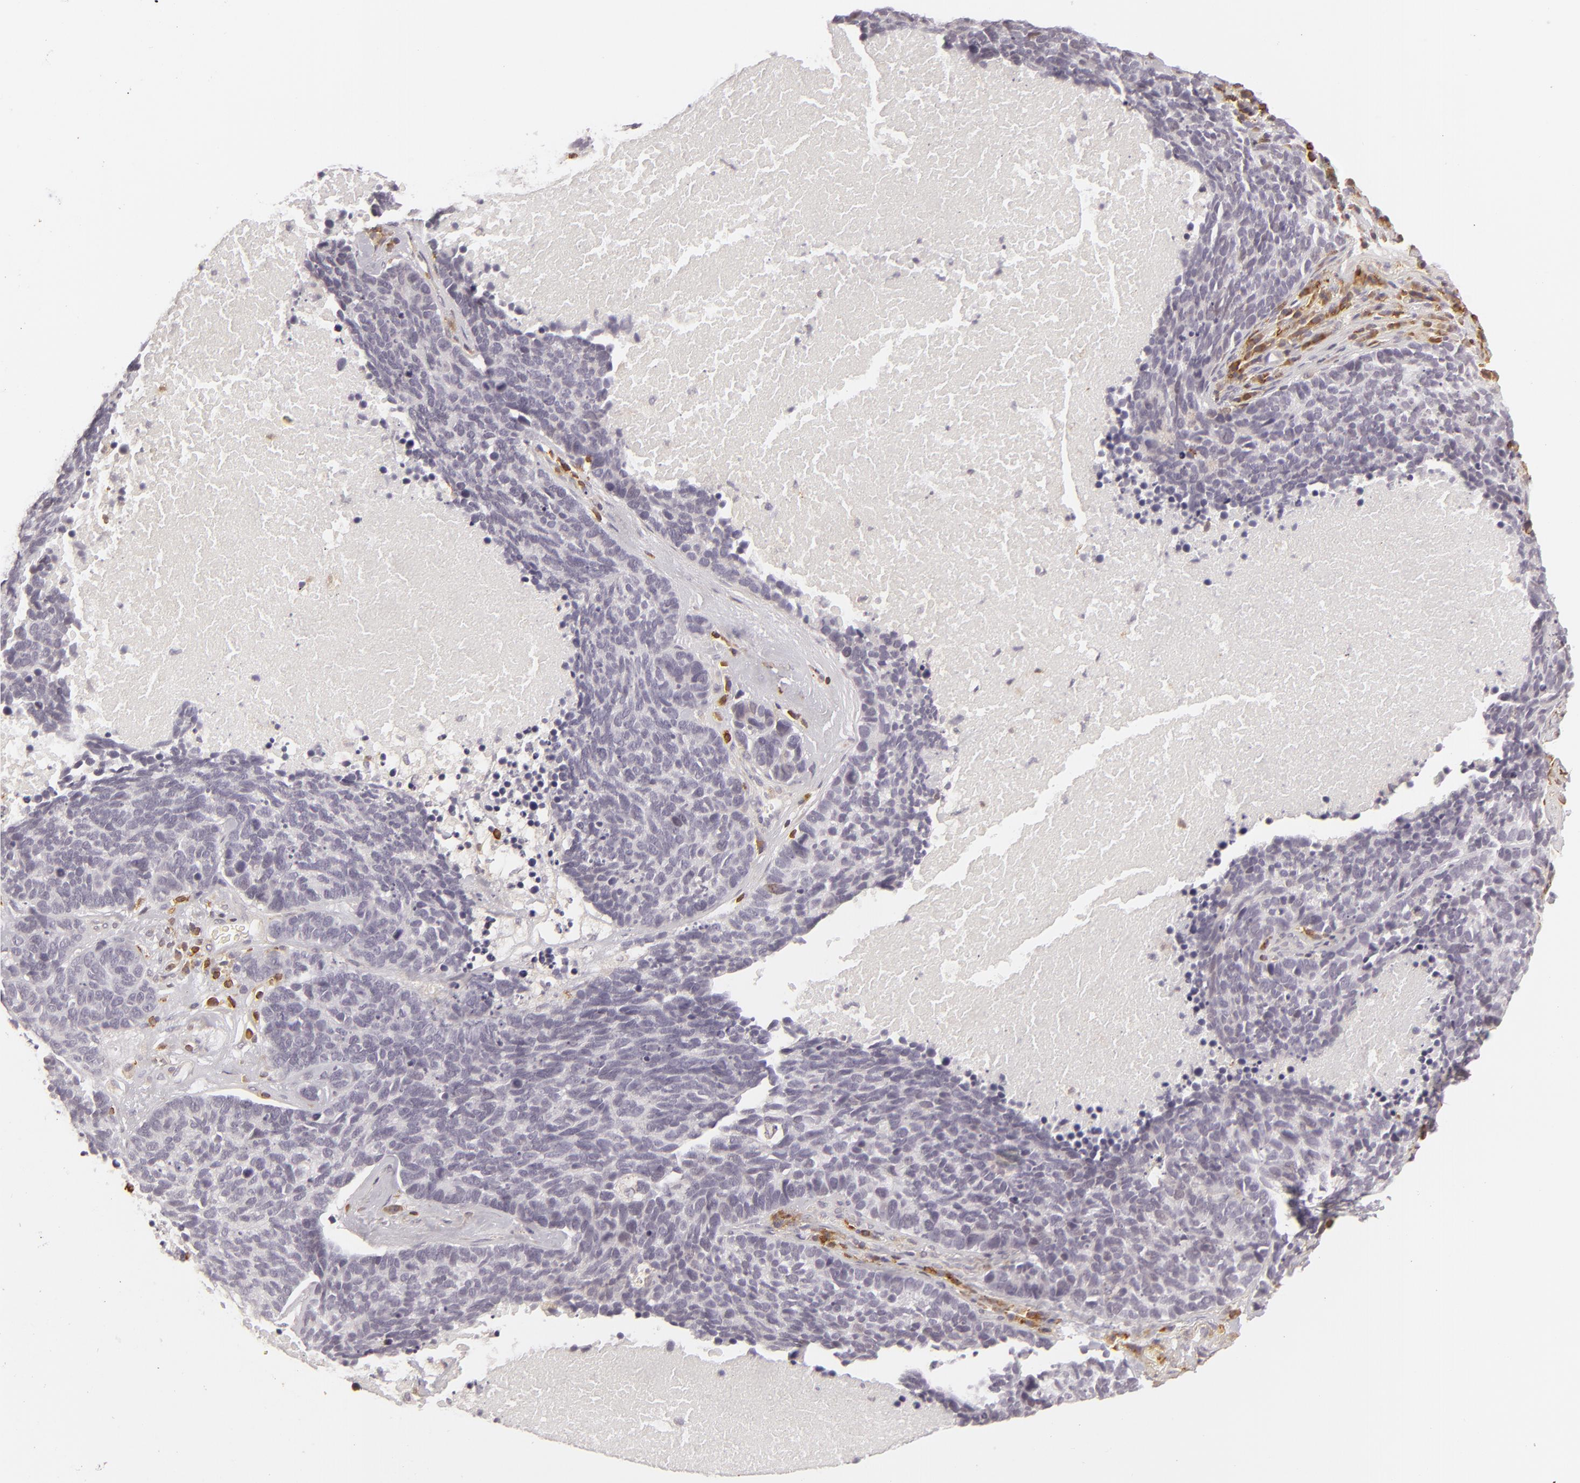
{"staining": {"intensity": "negative", "quantity": "none", "location": "none"}, "tissue": "lung cancer", "cell_type": "Tumor cells", "image_type": "cancer", "snomed": [{"axis": "morphology", "description": "Neoplasm, malignant, NOS"}, {"axis": "topography", "description": "Lung"}], "caption": "The histopathology image shows no significant staining in tumor cells of lung cancer. (Immunohistochemistry, brightfield microscopy, high magnification).", "gene": "APOBEC3G", "patient": {"sex": "female", "age": 75}}